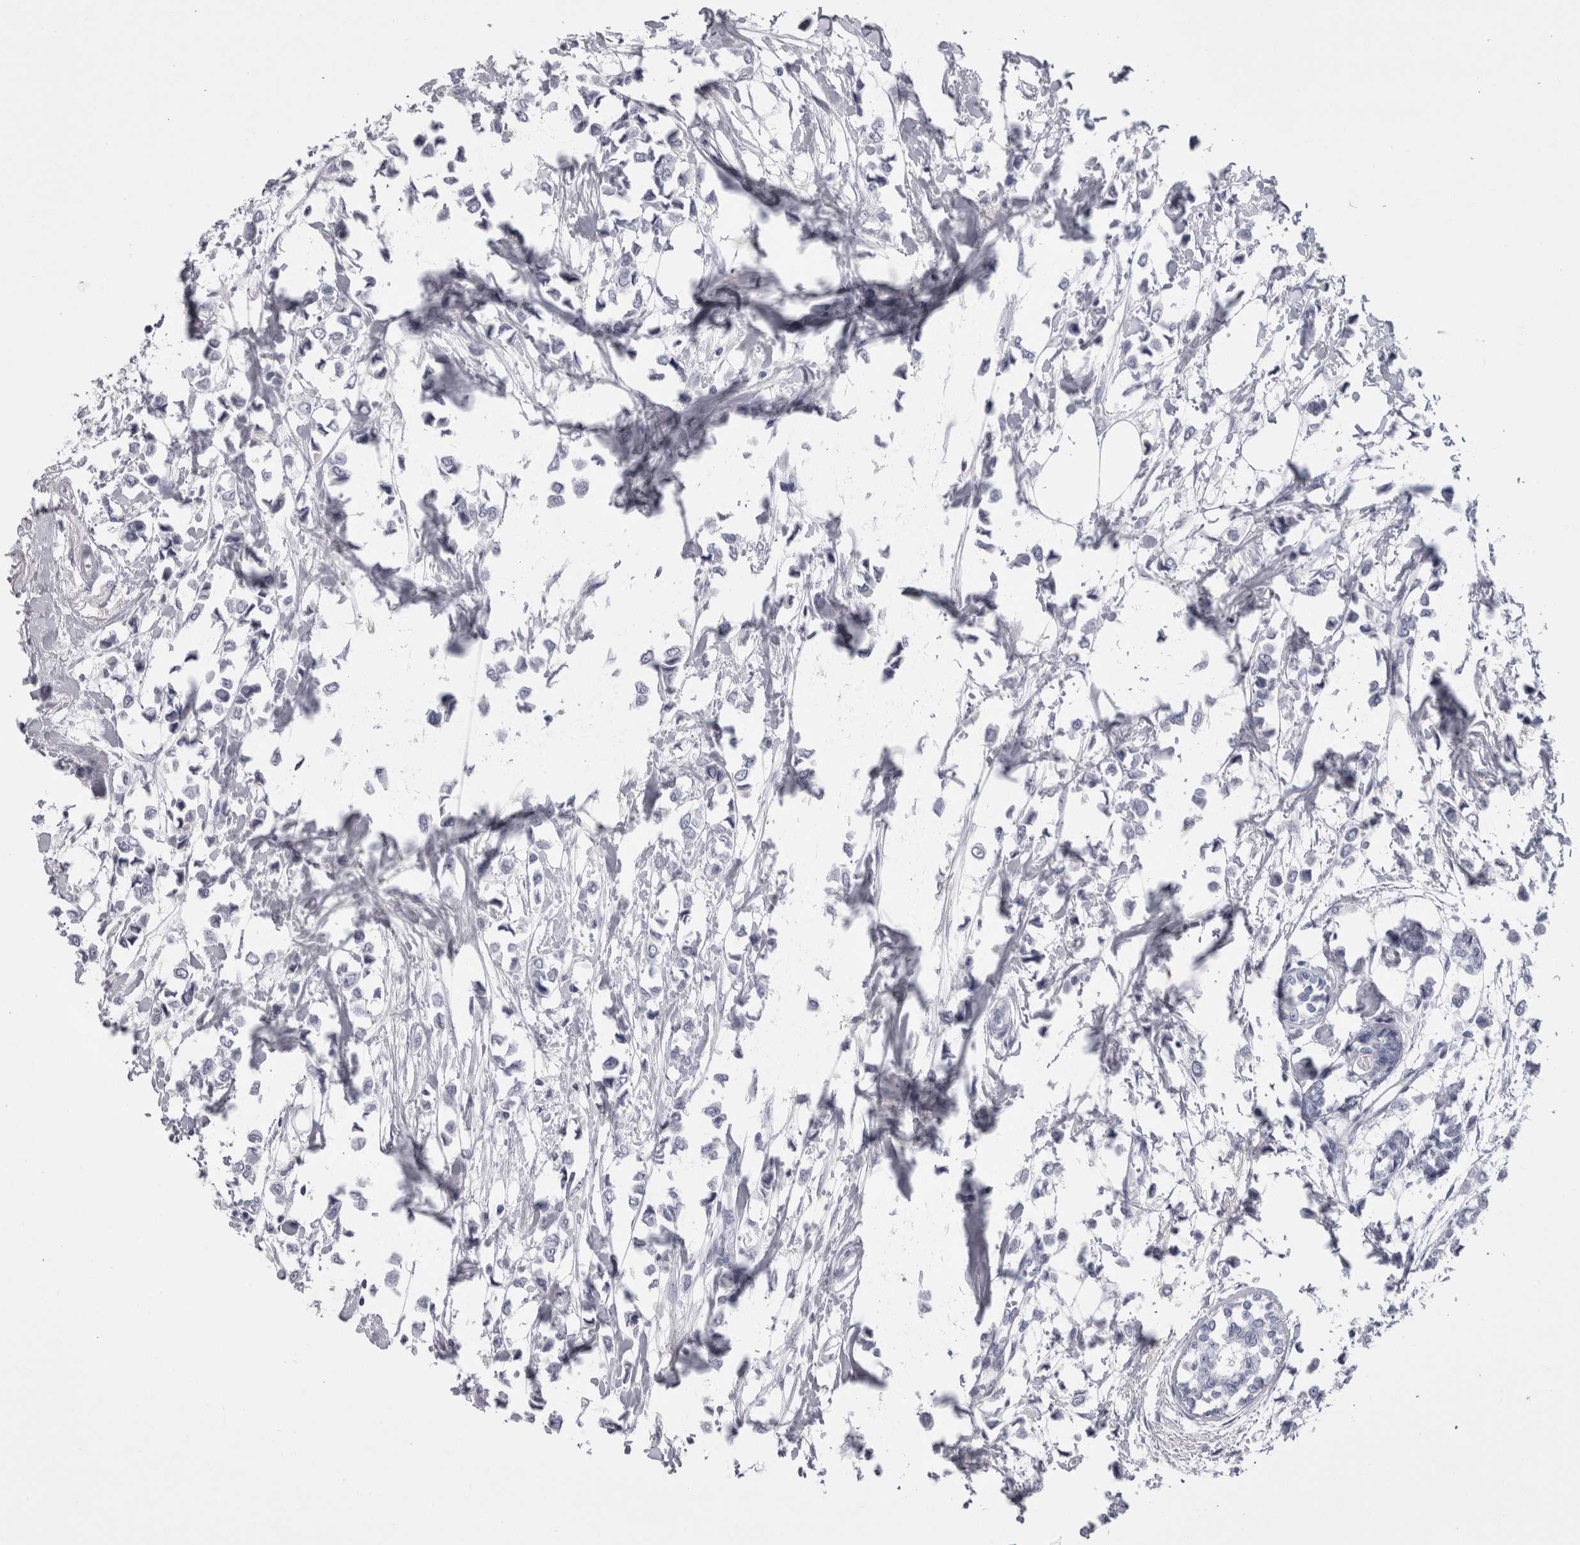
{"staining": {"intensity": "negative", "quantity": "none", "location": "none"}, "tissue": "breast cancer", "cell_type": "Tumor cells", "image_type": "cancer", "snomed": [{"axis": "morphology", "description": "Lobular carcinoma"}, {"axis": "topography", "description": "Breast"}], "caption": "Immunohistochemical staining of human breast cancer shows no significant positivity in tumor cells.", "gene": "CDHR5", "patient": {"sex": "female", "age": 51}}